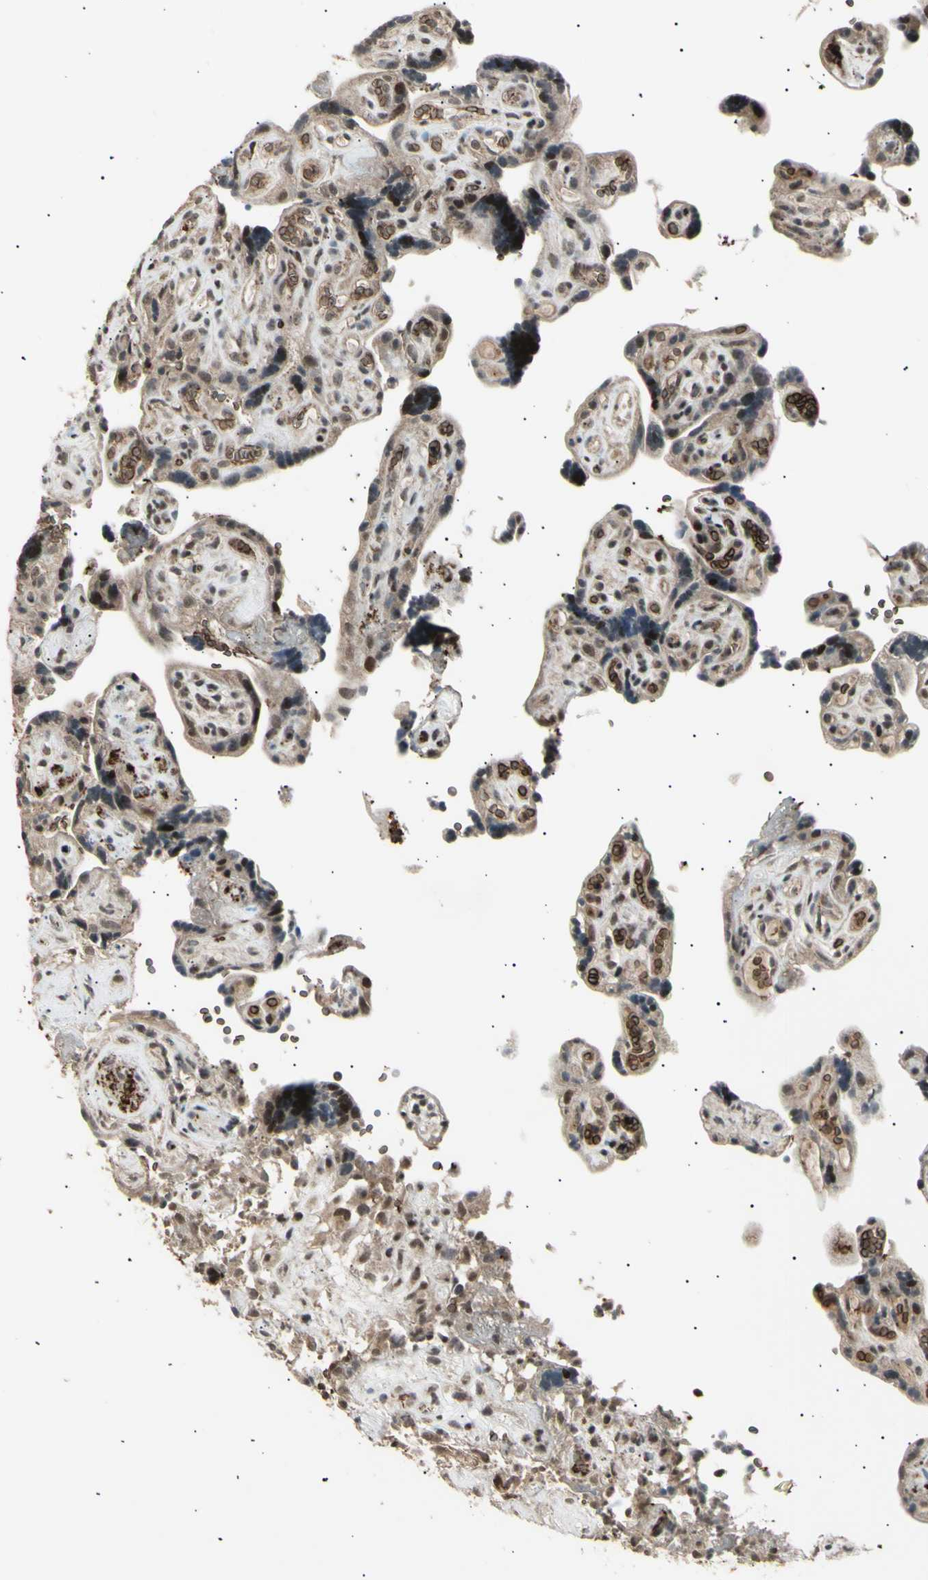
{"staining": {"intensity": "weak", "quantity": "25%-75%", "location": "cytoplasmic/membranous,nuclear"}, "tissue": "placenta", "cell_type": "Trophoblastic cells", "image_type": "normal", "snomed": [{"axis": "morphology", "description": "Normal tissue, NOS"}, {"axis": "topography", "description": "Placenta"}], "caption": "The histopathology image shows immunohistochemical staining of unremarkable placenta. There is weak cytoplasmic/membranous,nuclear positivity is present in approximately 25%-75% of trophoblastic cells. Nuclei are stained in blue.", "gene": "NUAK2", "patient": {"sex": "female", "age": 30}}